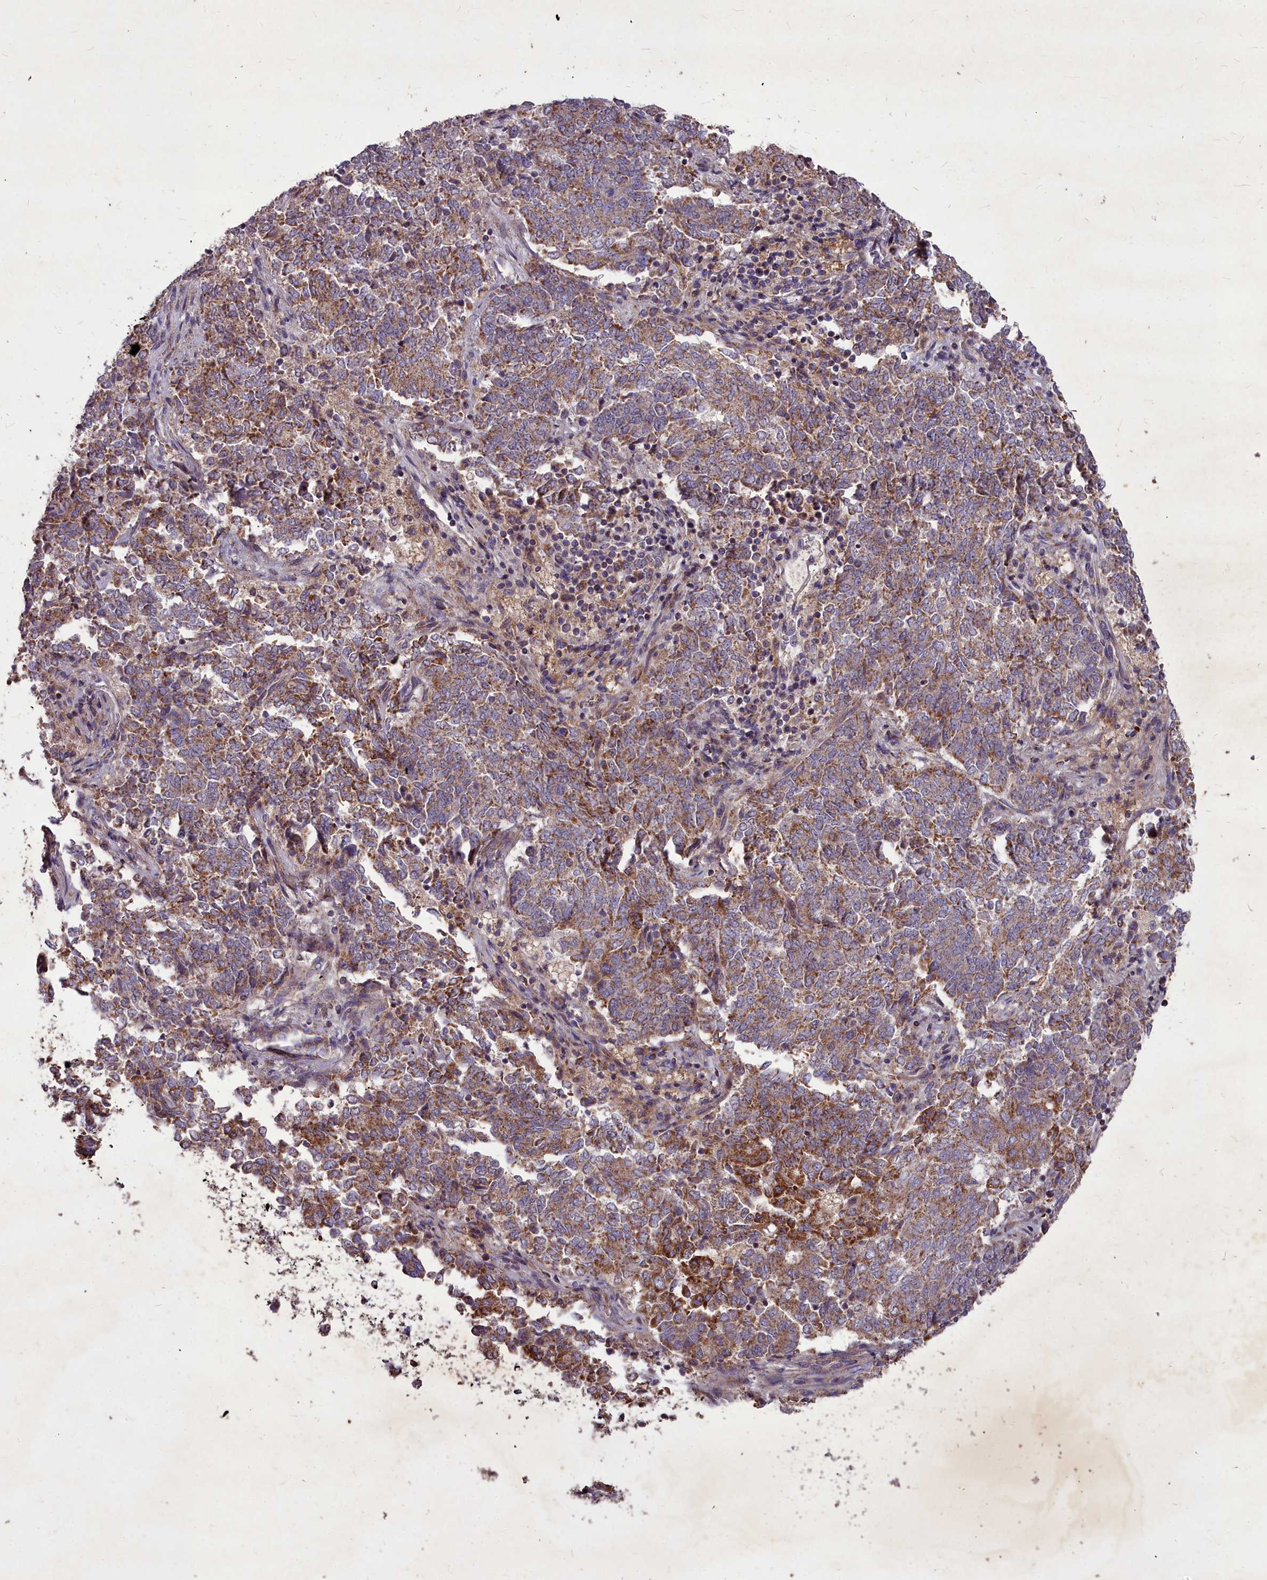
{"staining": {"intensity": "moderate", "quantity": ">75%", "location": "cytoplasmic/membranous"}, "tissue": "endometrial cancer", "cell_type": "Tumor cells", "image_type": "cancer", "snomed": [{"axis": "morphology", "description": "Adenocarcinoma, NOS"}, {"axis": "topography", "description": "Endometrium"}], "caption": "Tumor cells demonstrate medium levels of moderate cytoplasmic/membranous expression in about >75% of cells in human adenocarcinoma (endometrial).", "gene": "COX11", "patient": {"sex": "female", "age": 80}}